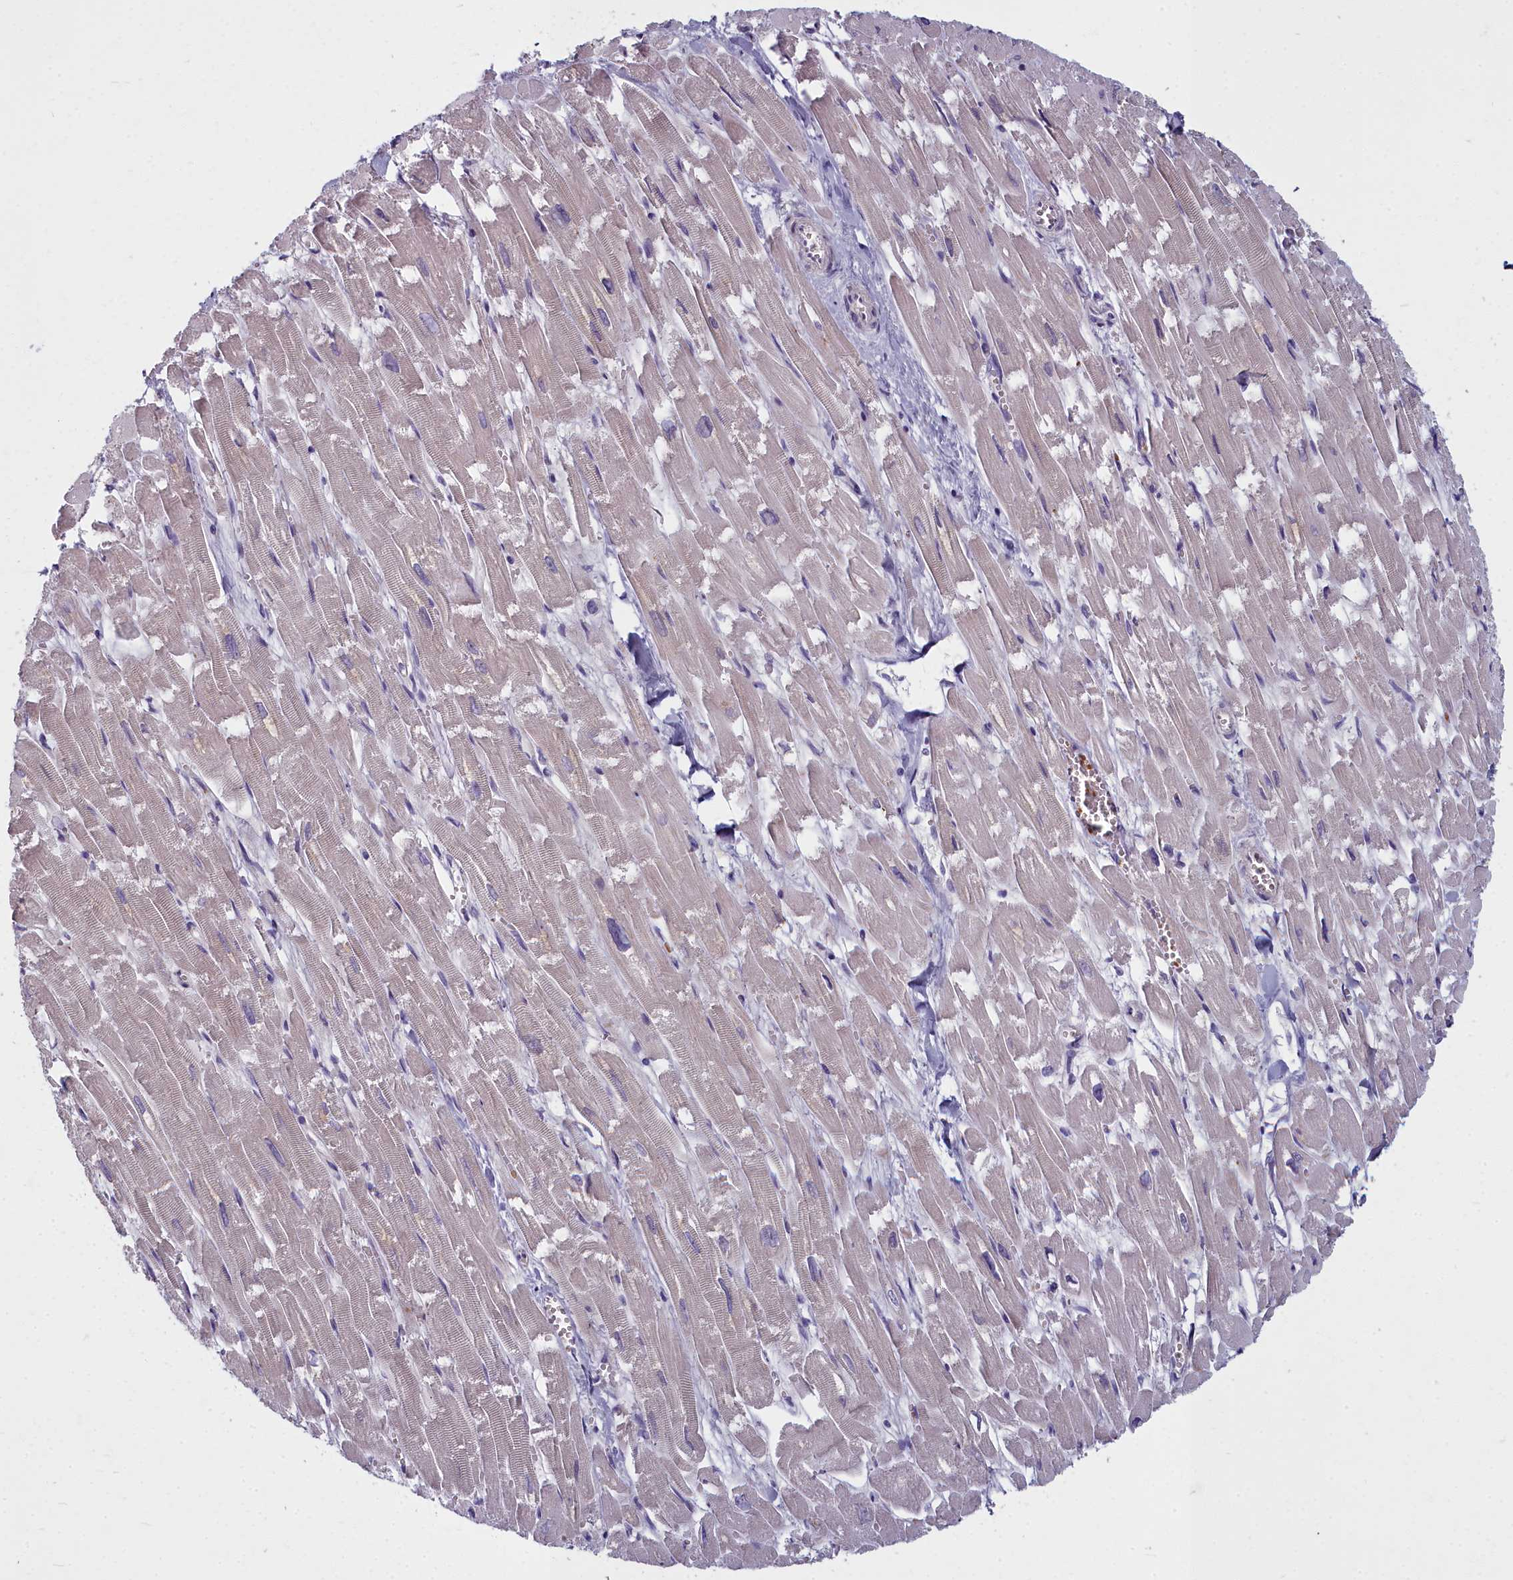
{"staining": {"intensity": "weak", "quantity": "25%-75%", "location": "cytoplasmic/membranous"}, "tissue": "heart muscle", "cell_type": "Cardiomyocytes", "image_type": "normal", "snomed": [{"axis": "morphology", "description": "Normal tissue, NOS"}, {"axis": "topography", "description": "Heart"}], "caption": "DAB (3,3'-diaminobenzidine) immunohistochemical staining of benign heart muscle displays weak cytoplasmic/membranous protein expression in approximately 25%-75% of cardiomyocytes.", "gene": "ARL15", "patient": {"sex": "male", "age": 54}}